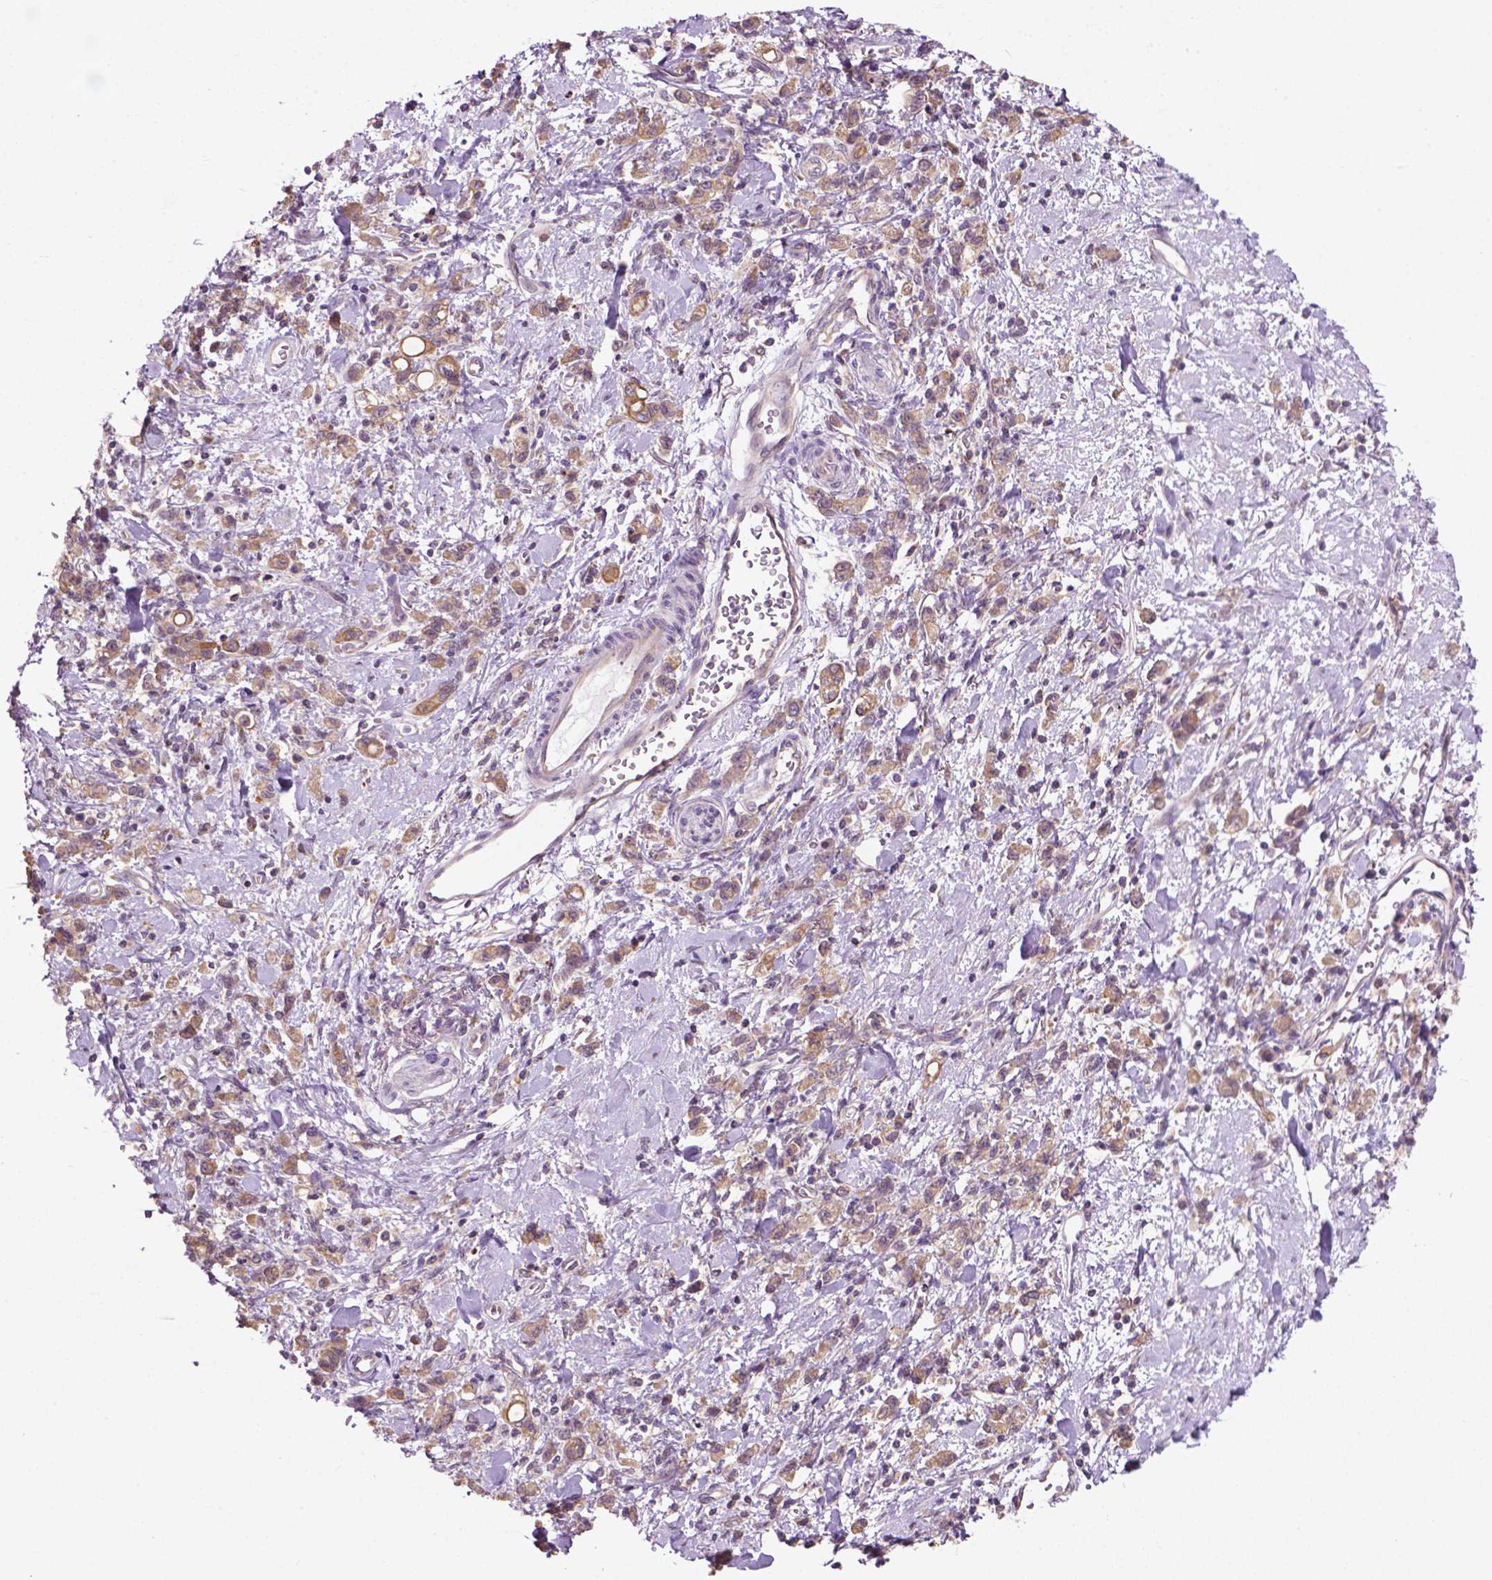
{"staining": {"intensity": "moderate", "quantity": ">75%", "location": "cytoplasmic/membranous"}, "tissue": "stomach cancer", "cell_type": "Tumor cells", "image_type": "cancer", "snomed": [{"axis": "morphology", "description": "Adenocarcinoma, NOS"}, {"axis": "topography", "description": "Stomach"}], "caption": "This histopathology image reveals IHC staining of human stomach cancer, with medium moderate cytoplasmic/membranous expression in approximately >75% of tumor cells.", "gene": "MZT1", "patient": {"sex": "male", "age": 77}}